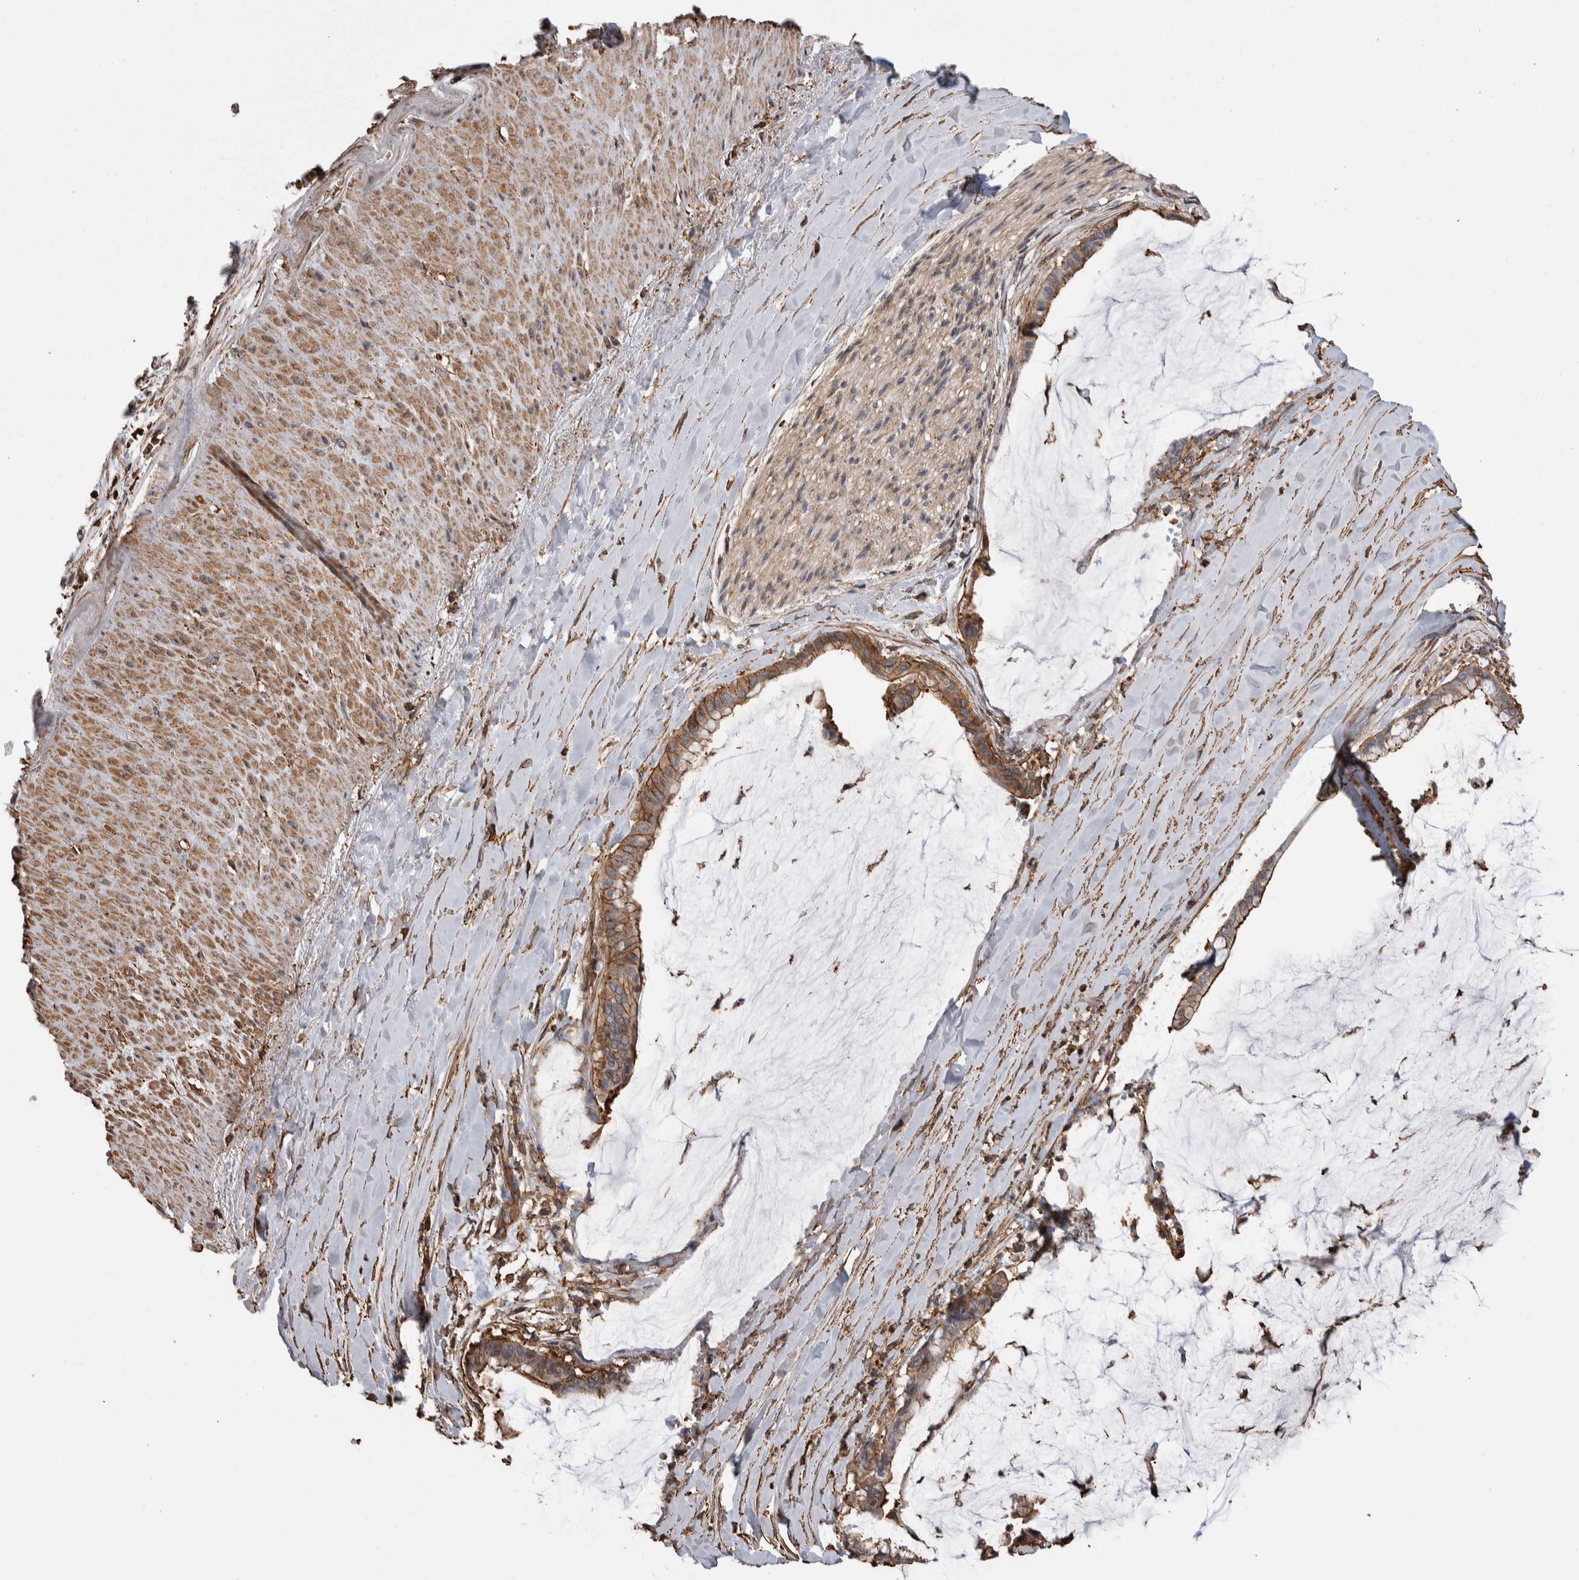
{"staining": {"intensity": "moderate", "quantity": ">75%", "location": "cytoplasmic/membranous"}, "tissue": "pancreatic cancer", "cell_type": "Tumor cells", "image_type": "cancer", "snomed": [{"axis": "morphology", "description": "Adenocarcinoma, NOS"}, {"axis": "topography", "description": "Pancreas"}], "caption": "IHC micrograph of neoplastic tissue: pancreatic cancer (adenocarcinoma) stained using immunohistochemistry (IHC) displays medium levels of moderate protein expression localized specifically in the cytoplasmic/membranous of tumor cells, appearing as a cytoplasmic/membranous brown color.", "gene": "ENPP2", "patient": {"sex": "male", "age": 41}}